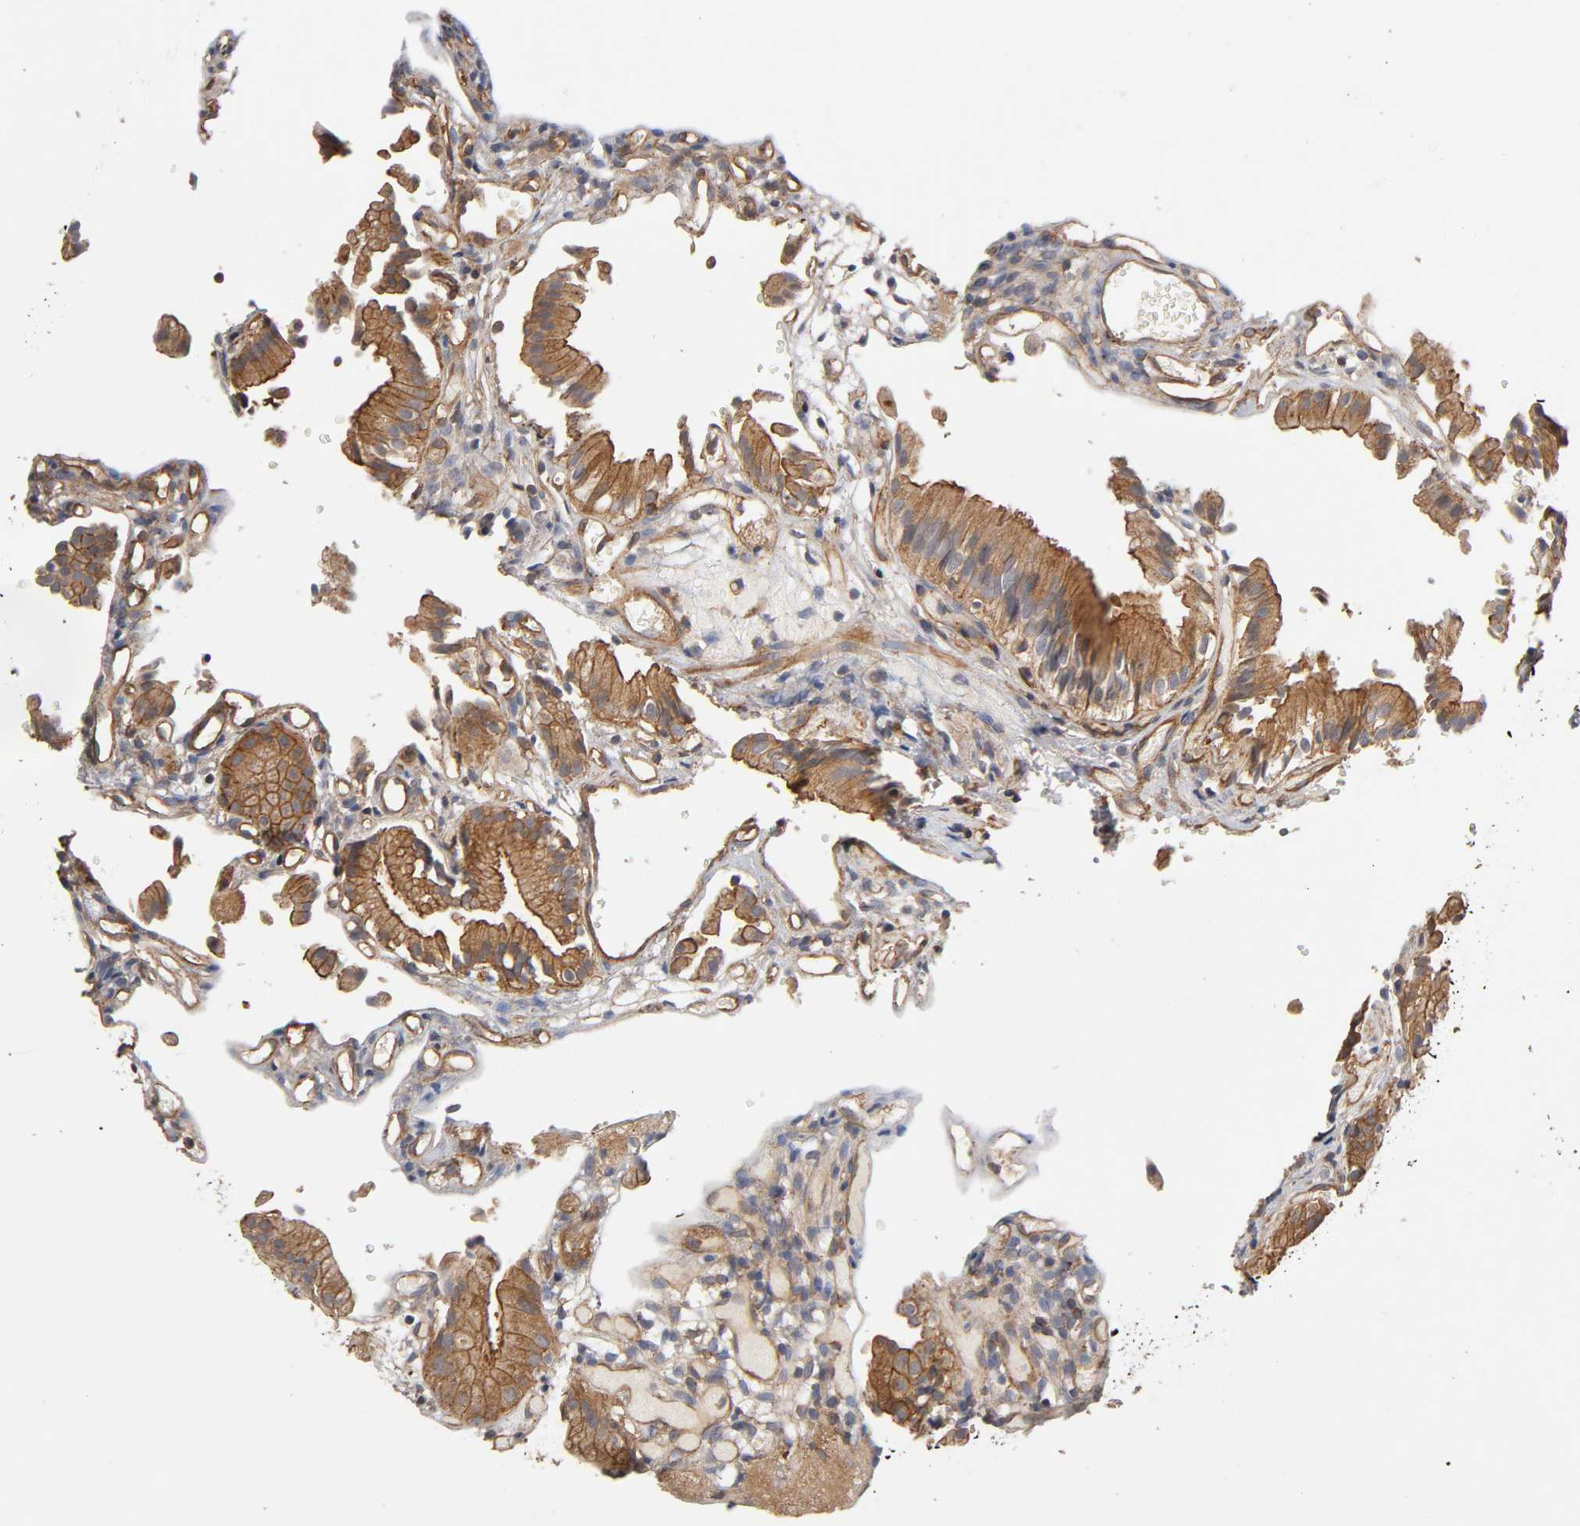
{"staining": {"intensity": "strong", "quantity": ">75%", "location": "cytoplasmic/membranous"}, "tissue": "gallbladder", "cell_type": "Glandular cells", "image_type": "normal", "snomed": [{"axis": "morphology", "description": "Normal tissue, NOS"}, {"axis": "topography", "description": "Gallbladder"}], "caption": "IHC photomicrograph of benign gallbladder stained for a protein (brown), which reveals high levels of strong cytoplasmic/membranous staining in approximately >75% of glandular cells.", "gene": "LAMTOR2", "patient": {"sex": "male", "age": 65}}